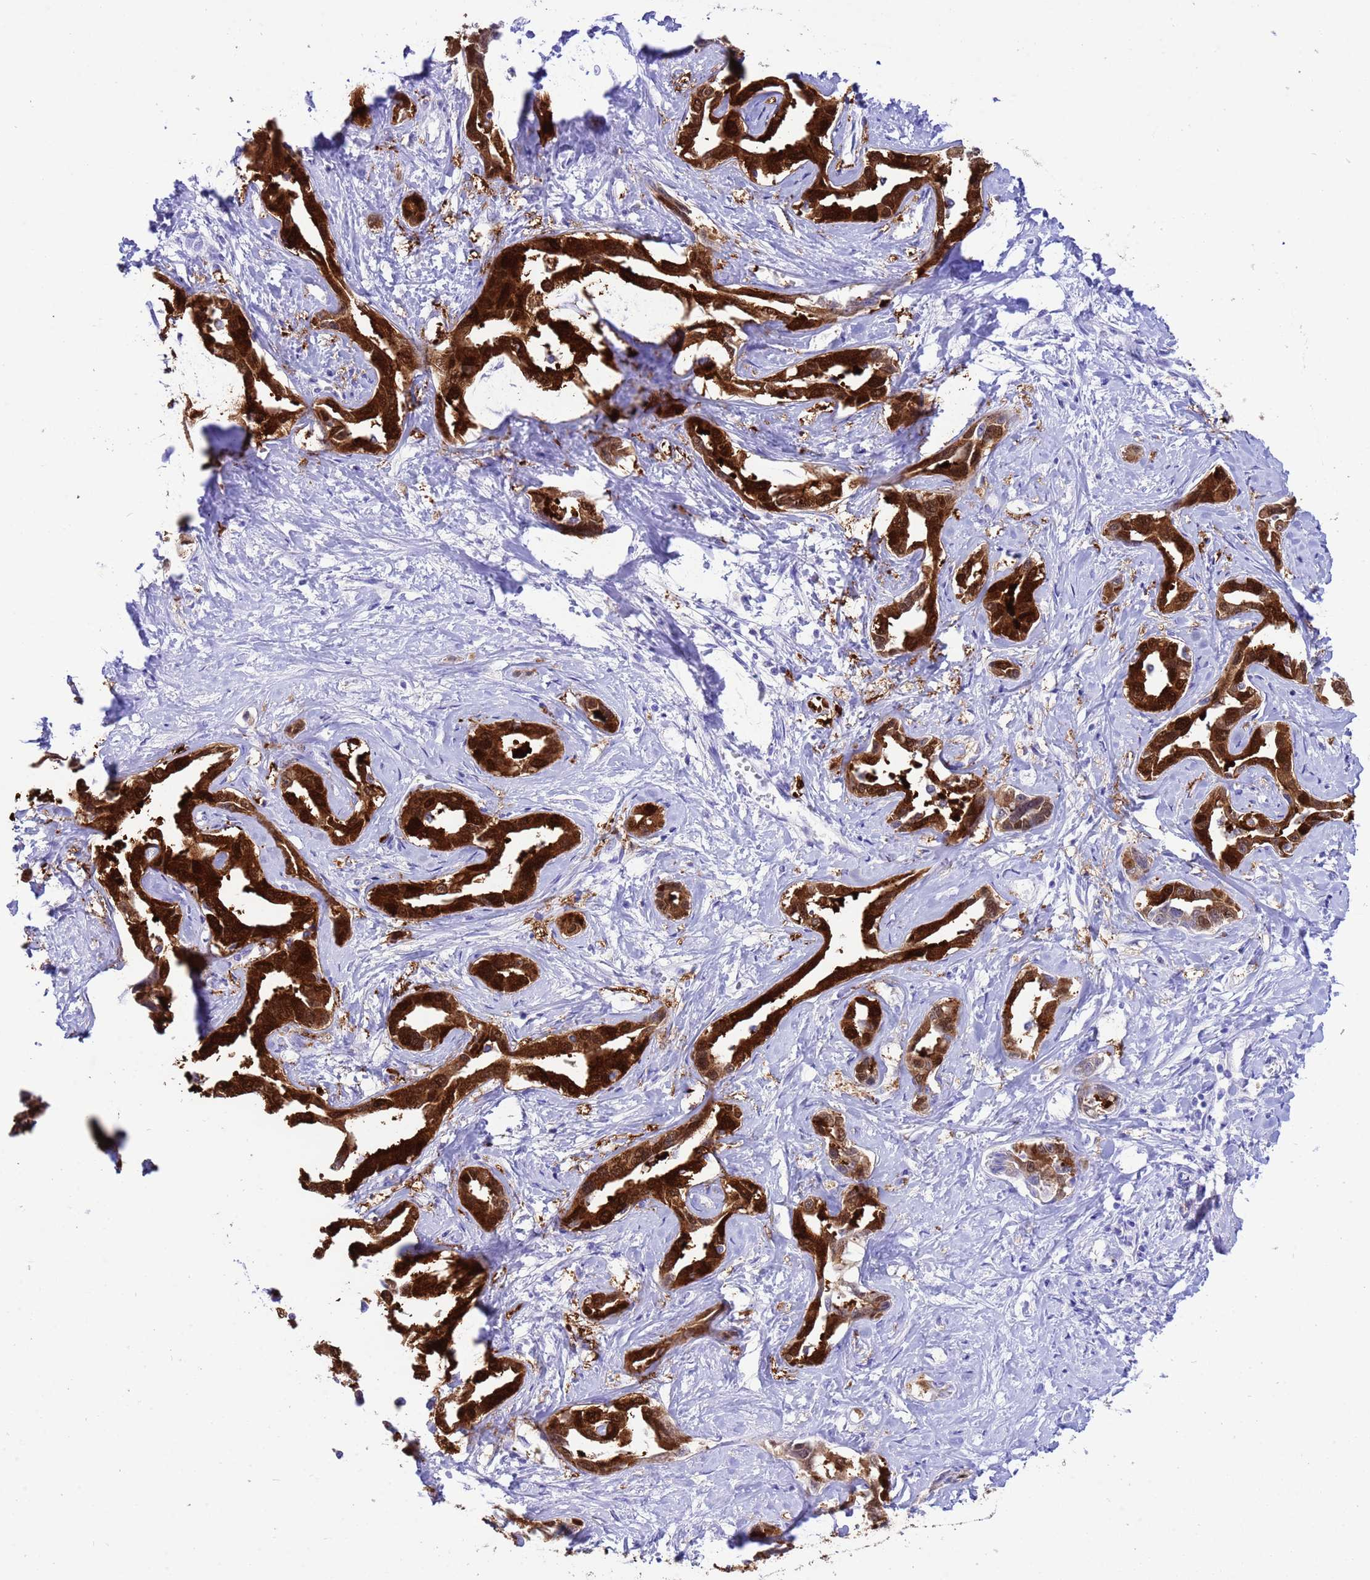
{"staining": {"intensity": "strong", "quantity": ">75%", "location": "cytoplasmic/membranous,nuclear"}, "tissue": "liver cancer", "cell_type": "Tumor cells", "image_type": "cancer", "snomed": [{"axis": "morphology", "description": "Cholangiocarcinoma"}, {"axis": "topography", "description": "Liver"}], "caption": "A high-resolution photomicrograph shows immunohistochemistry staining of liver cholangiocarcinoma, which displays strong cytoplasmic/membranous and nuclear positivity in about >75% of tumor cells. Nuclei are stained in blue.", "gene": "AKR1C2", "patient": {"sex": "male", "age": 59}}